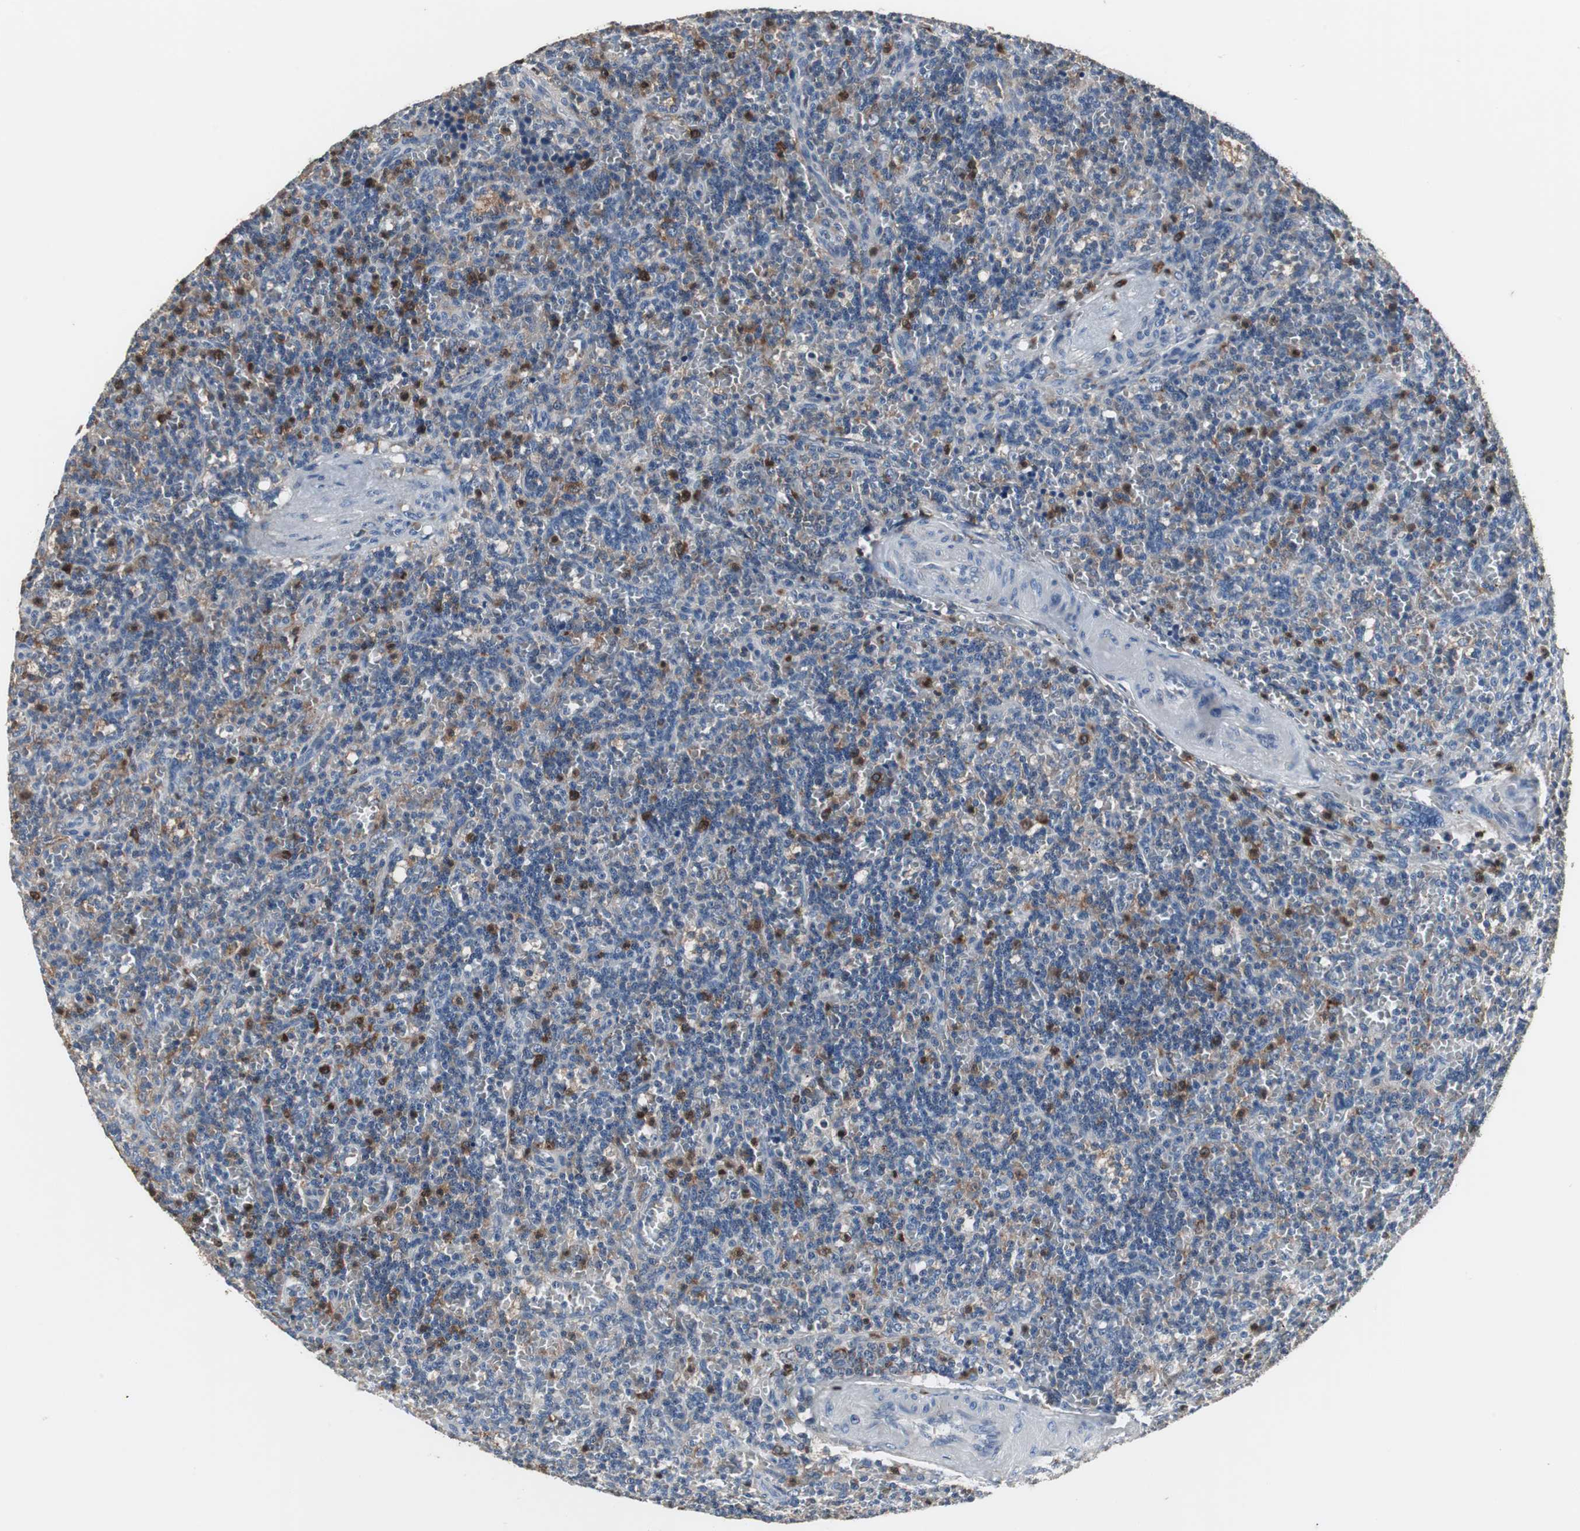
{"staining": {"intensity": "negative", "quantity": "none", "location": "none"}, "tissue": "lymphoma", "cell_type": "Tumor cells", "image_type": "cancer", "snomed": [{"axis": "morphology", "description": "Malignant lymphoma, non-Hodgkin's type, Low grade"}, {"axis": "topography", "description": "Spleen"}], "caption": "Immunohistochemistry (IHC) micrograph of neoplastic tissue: lymphoma stained with DAB demonstrates no significant protein positivity in tumor cells.", "gene": "NCF2", "patient": {"sex": "male", "age": 73}}